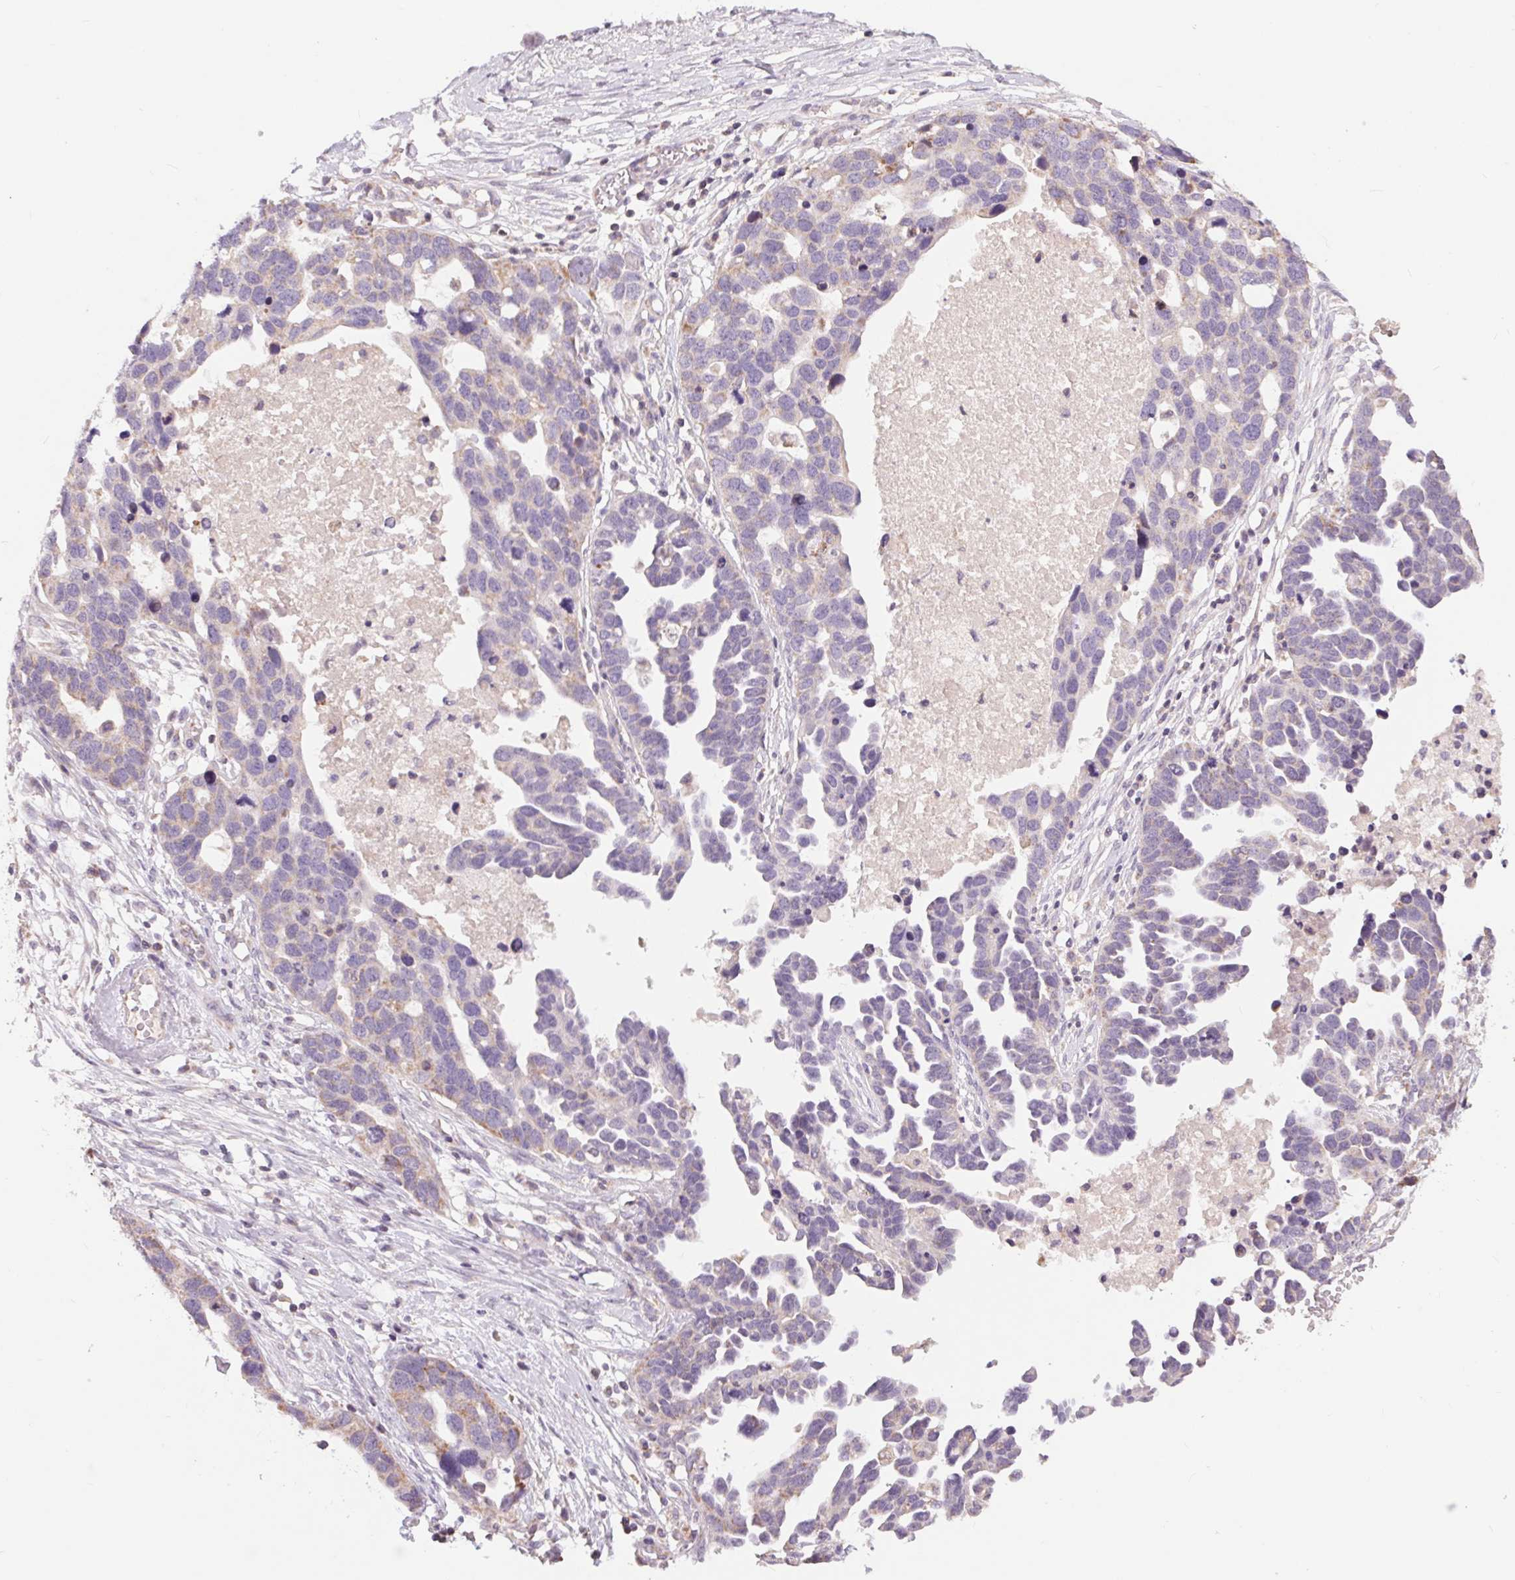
{"staining": {"intensity": "weak", "quantity": "<25%", "location": "cytoplasmic/membranous"}, "tissue": "ovarian cancer", "cell_type": "Tumor cells", "image_type": "cancer", "snomed": [{"axis": "morphology", "description": "Cystadenocarcinoma, serous, NOS"}, {"axis": "topography", "description": "Ovary"}], "caption": "A photomicrograph of human ovarian serous cystadenocarcinoma is negative for staining in tumor cells.", "gene": "COX6A1", "patient": {"sex": "female", "age": 54}}